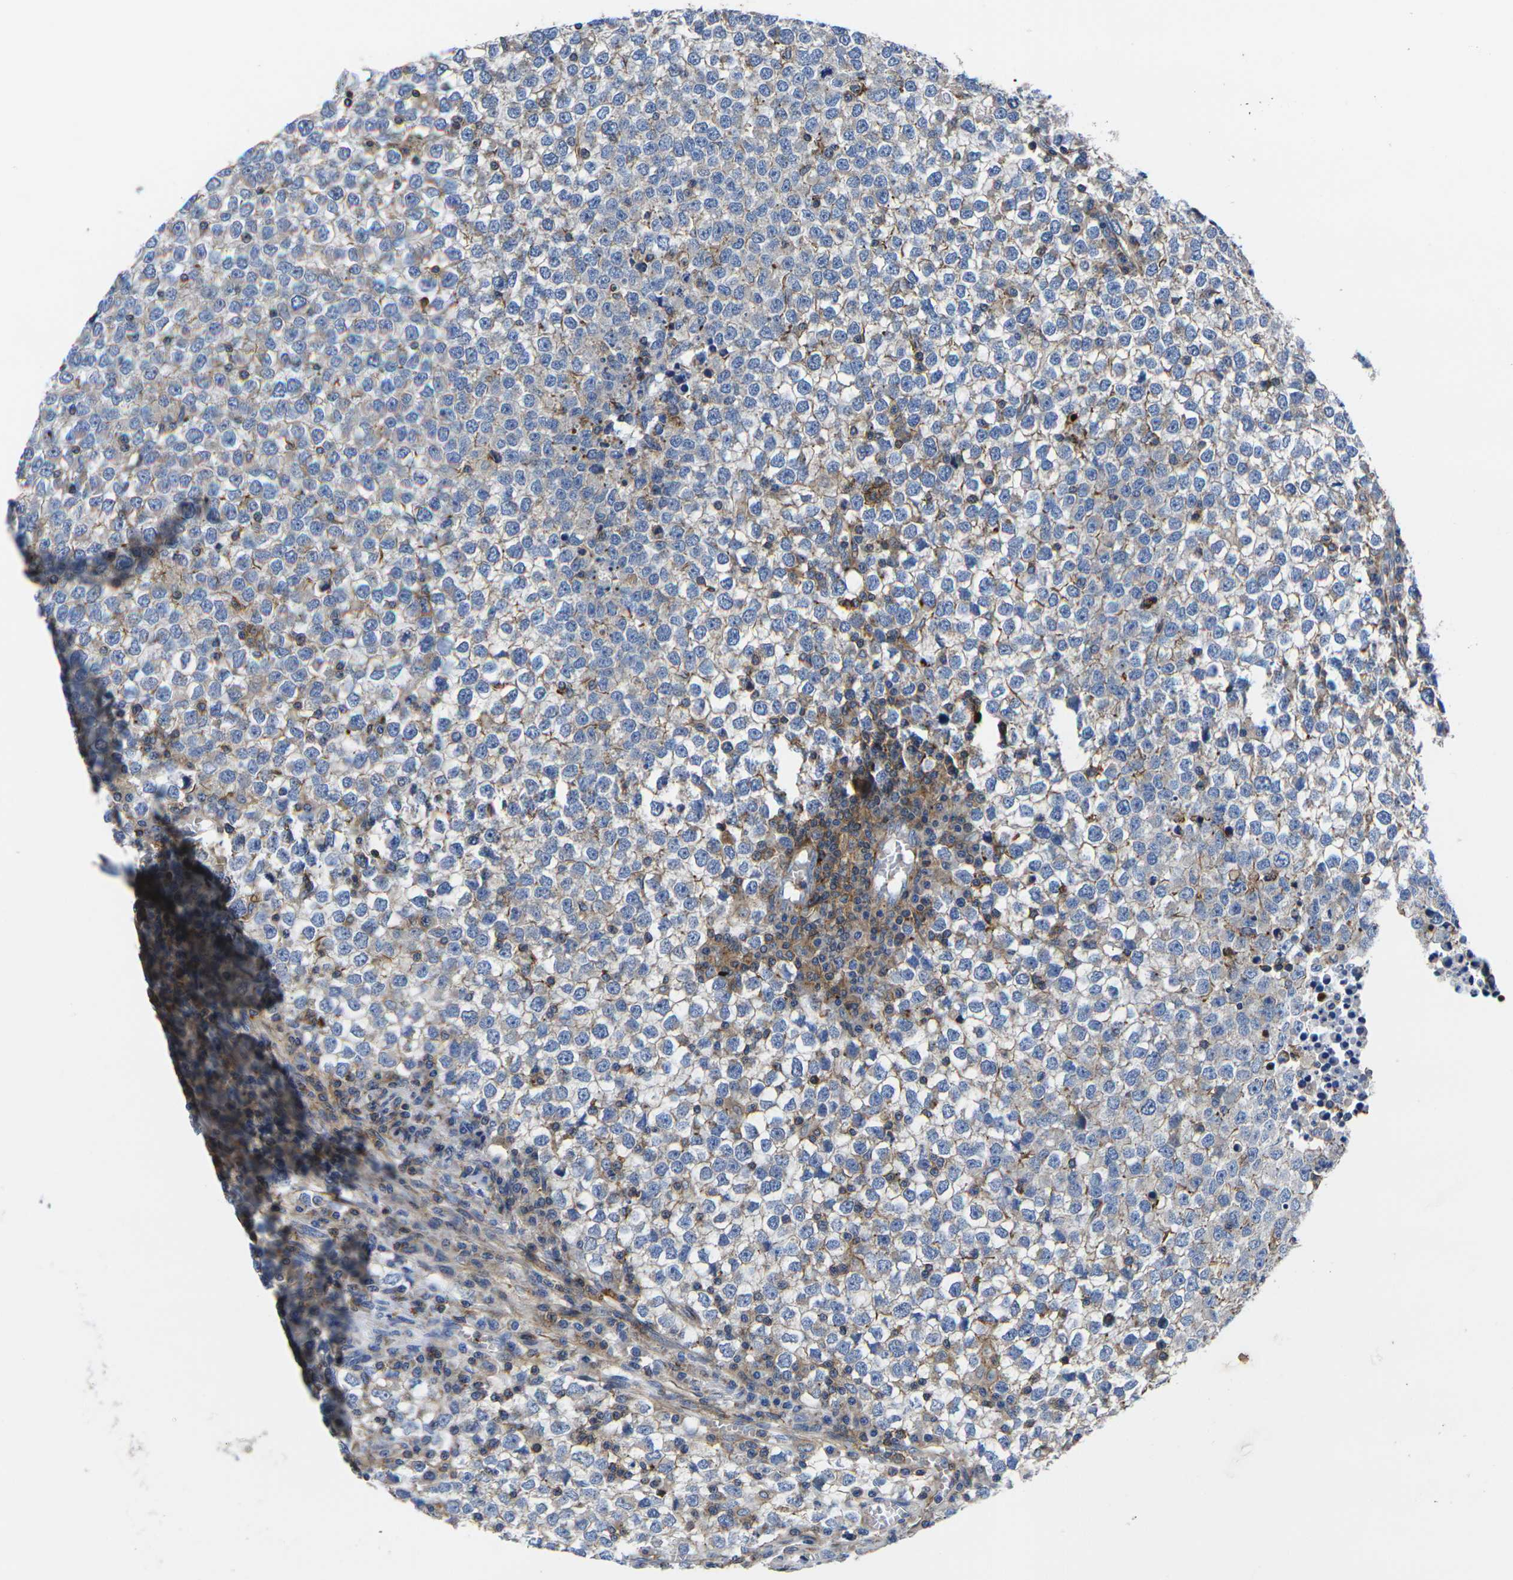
{"staining": {"intensity": "weak", "quantity": "25%-75%", "location": "cytoplasmic/membranous"}, "tissue": "testis cancer", "cell_type": "Tumor cells", "image_type": "cancer", "snomed": [{"axis": "morphology", "description": "Seminoma, NOS"}, {"axis": "topography", "description": "Testis"}], "caption": "Human testis seminoma stained for a protein (brown) reveals weak cytoplasmic/membranous positive staining in about 25%-75% of tumor cells.", "gene": "GPR4", "patient": {"sex": "male", "age": 65}}